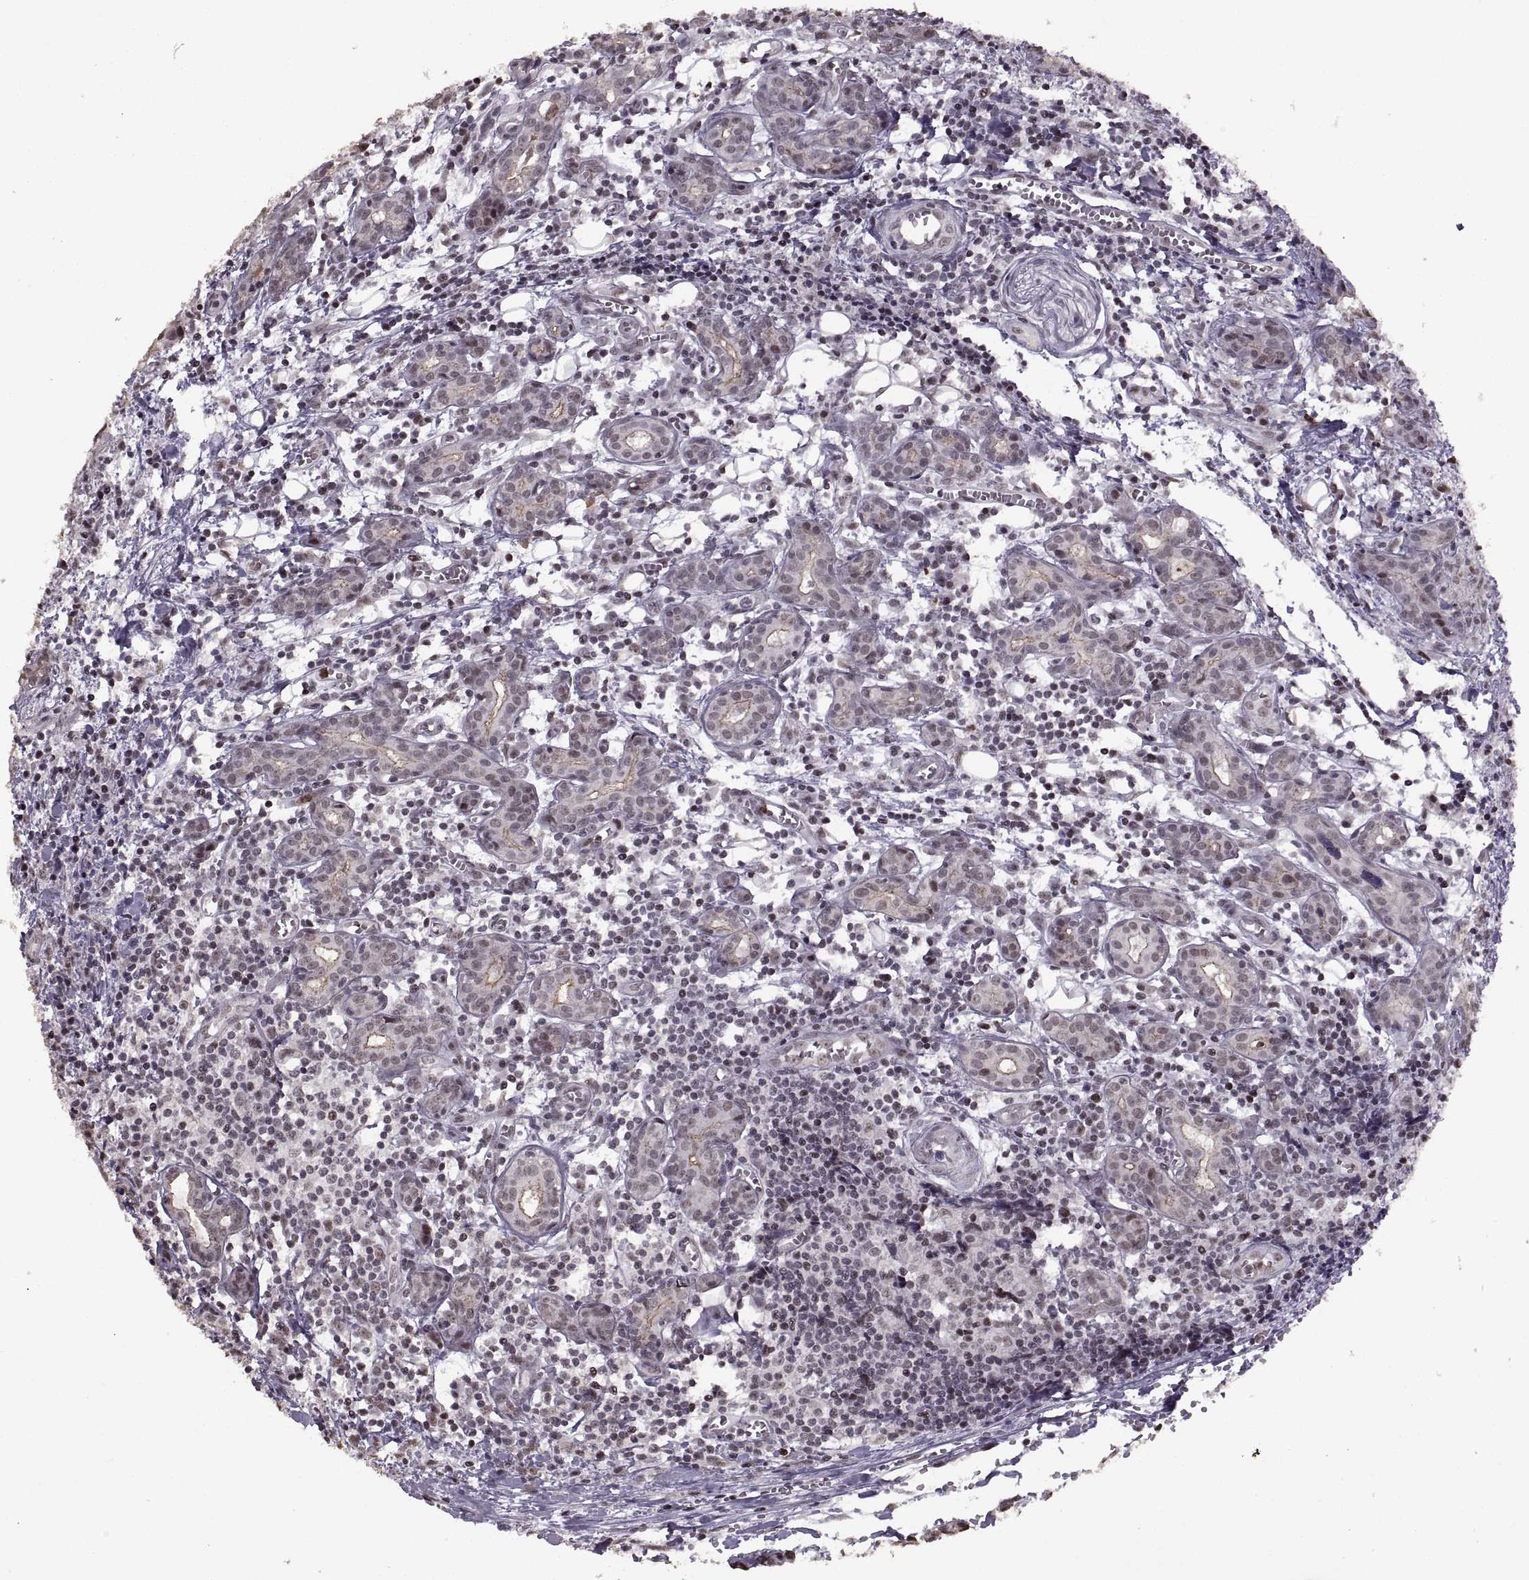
{"staining": {"intensity": "moderate", "quantity": "<25%", "location": "nuclear"}, "tissue": "head and neck cancer", "cell_type": "Tumor cells", "image_type": "cancer", "snomed": [{"axis": "morphology", "description": "Adenocarcinoma, NOS"}, {"axis": "topography", "description": "Head-Neck"}], "caption": "Head and neck adenocarcinoma tissue displays moderate nuclear expression in about <25% of tumor cells, visualized by immunohistochemistry. (DAB (3,3'-diaminobenzidine) IHC with brightfield microscopy, high magnification).", "gene": "PALS1", "patient": {"sex": "male", "age": 76}}